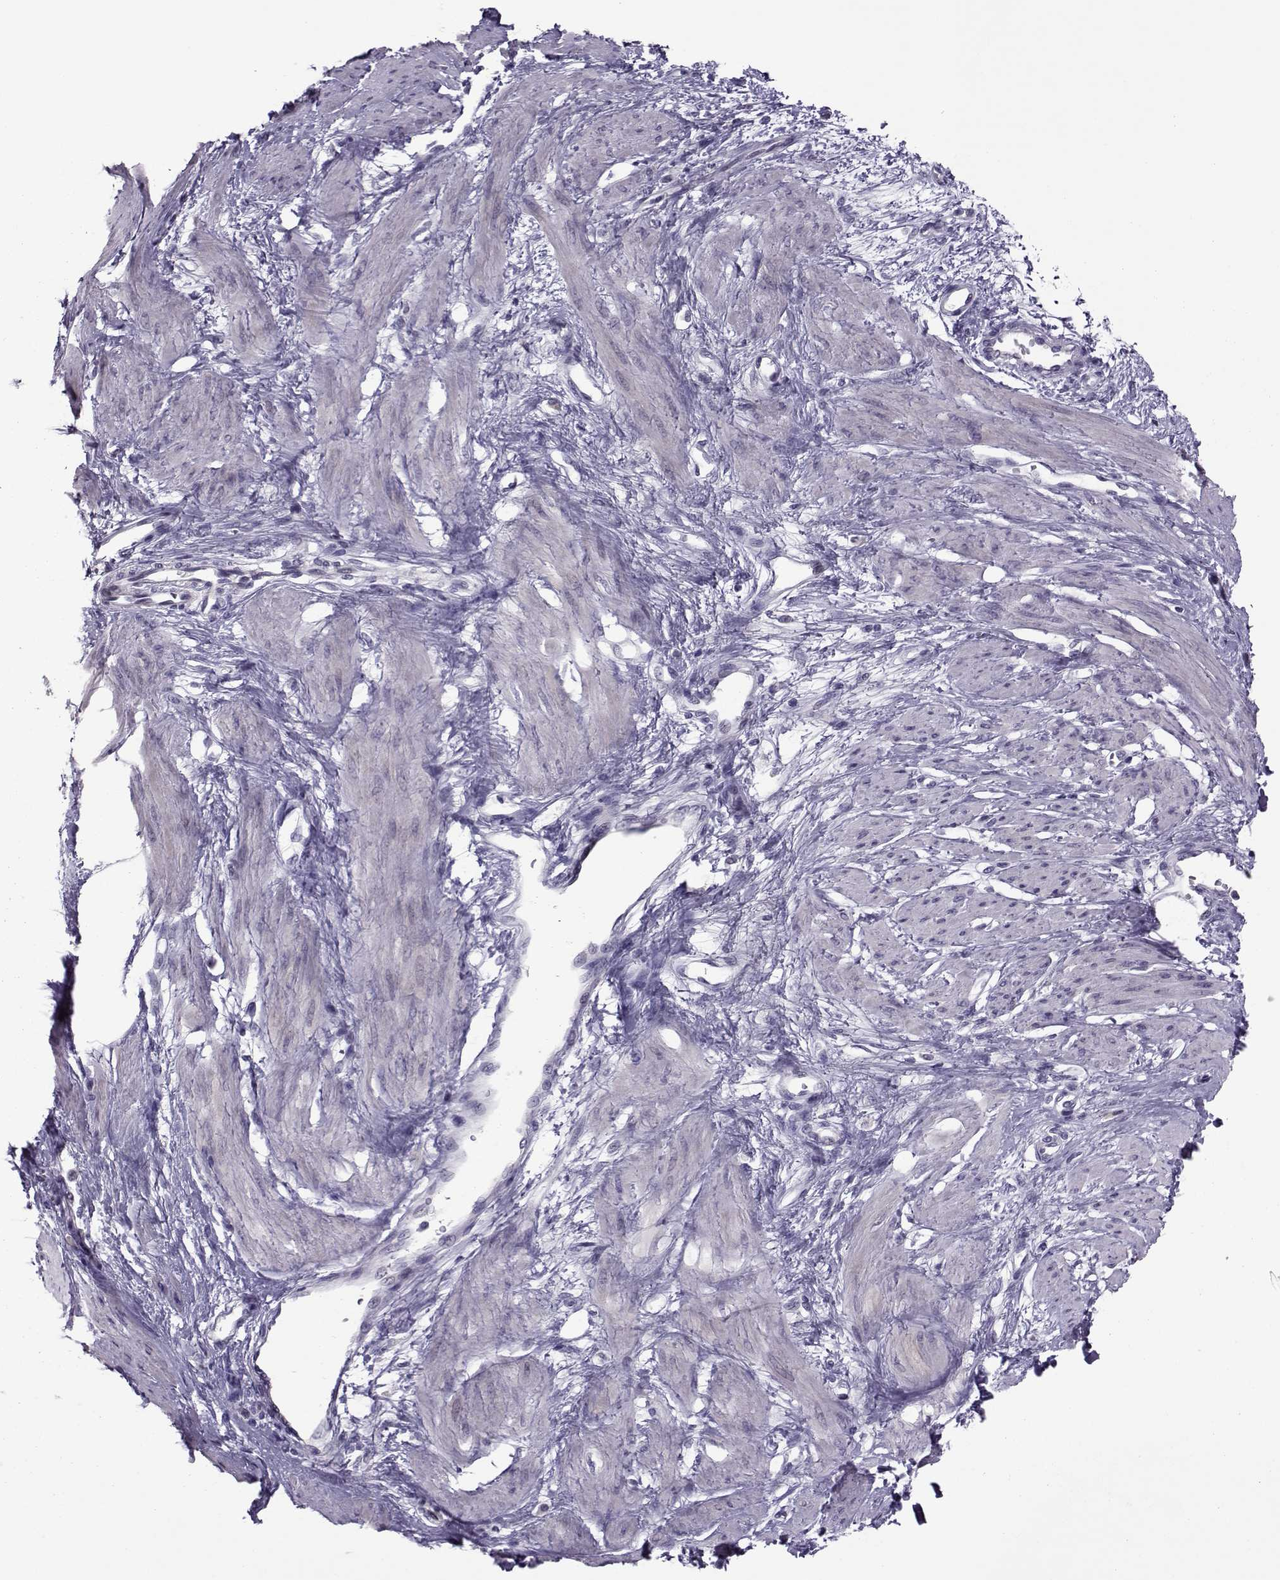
{"staining": {"intensity": "negative", "quantity": "none", "location": "none"}, "tissue": "smooth muscle", "cell_type": "Smooth muscle cells", "image_type": "normal", "snomed": [{"axis": "morphology", "description": "Normal tissue, NOS"}, {"axis": "topography", "description": "Smooth muscle"}, {"axis": "topography", "description": "Uterus"}], "caption": "Smooth muscle cells are negative for protein expression in normal human smooth muscle. (DAB (3,3'-diaminobenzidine) immunohistochemistry visualized using brightfield microscopy, high magnification).", "gene": "ASRGL1", "patient": {"sex": "female", "age": 39}}